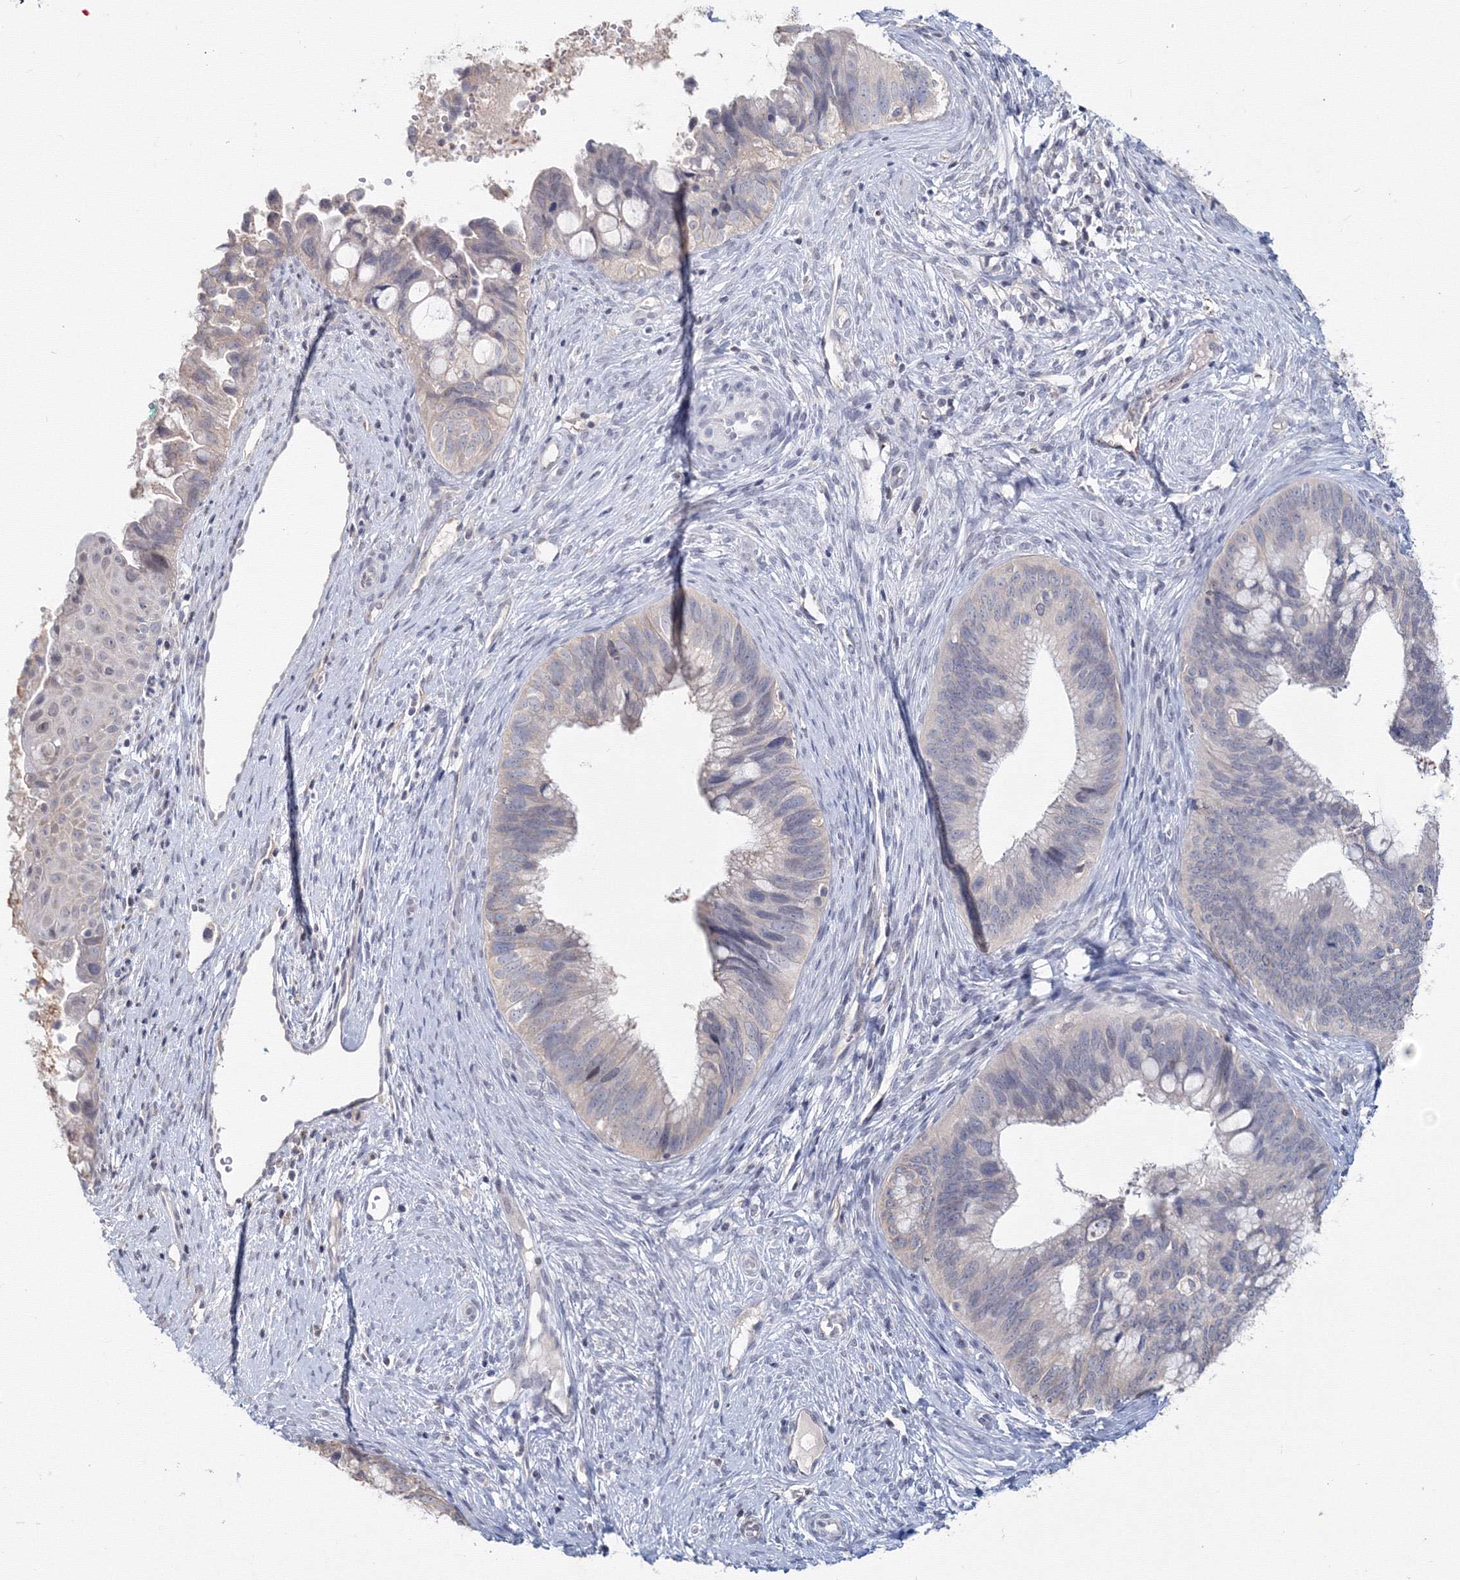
{"staining": {"intensity": "negative", "quantity": "none", "location": "none"}, "tissue": "cervical cancer", "cell_type": "Tumor cells", "image_type": "cancer", "snomed": [{"axis": "morphology", "description": "Adenocarcinoma, NOS"}, {"axis": "topography", "description": "Cervix"}], "caption": "Immunohistochemistry of human cervical cancer exhibits no expression in tumor cells. (Stains: DAB IHC with hematoxylin counter stain, Microscopy: brightfield microscopy at high magnification).", "gene": "SLC7A7", "patient": {"sex": "female", "age": 42}}